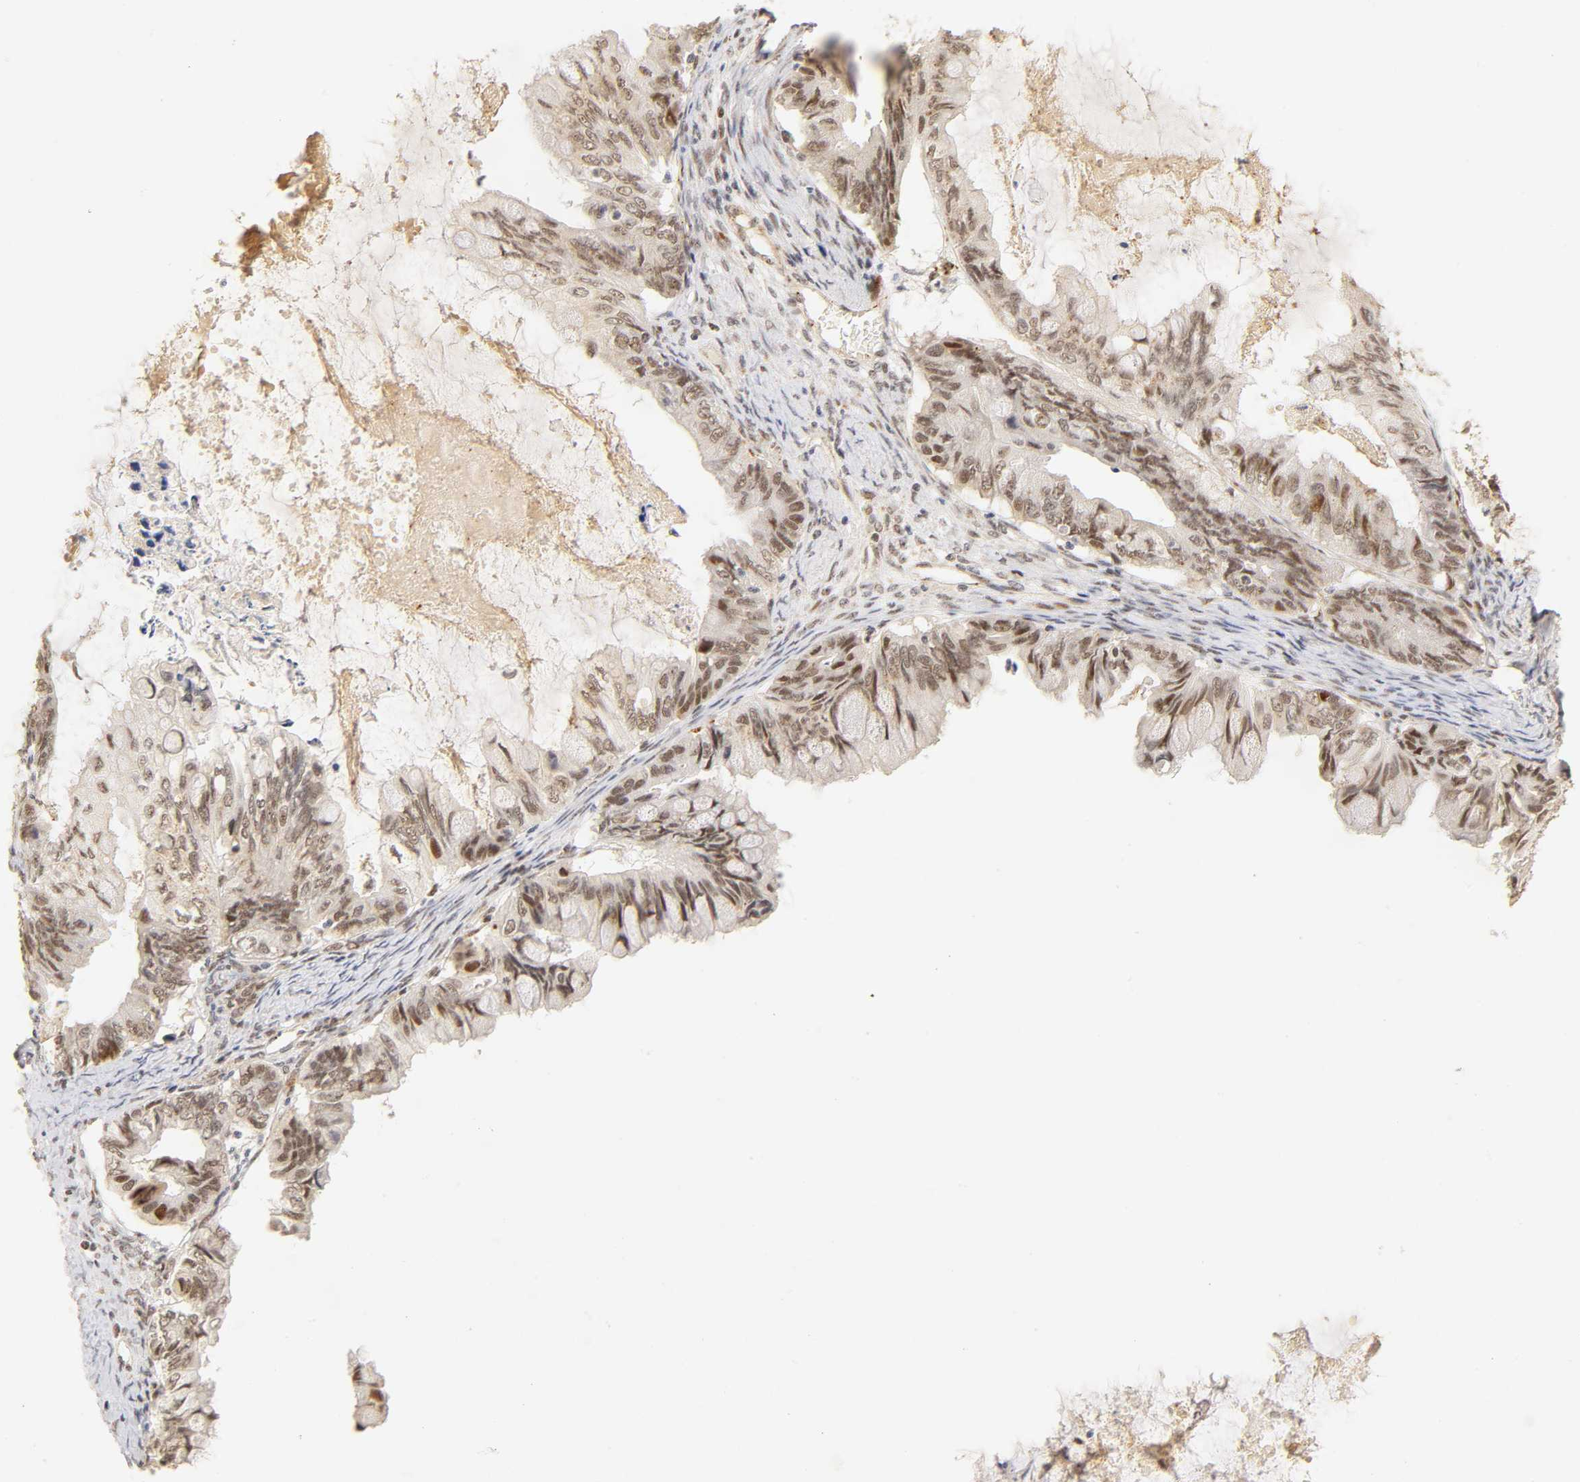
{"staining": {"intensity": "weak", "quantity": "25%-75%", "location": "cytoplasmic/membranous,nuclear"}, "tissue": "ovarian cancer", "cell_type": "Tumor cells", "image_type": "cancer", "snomed": [{"axis": "morphology", "description": "Cystadenocarcinoma, mucinous, NOS"}, {"axis": "topography", "description": "Ovary"}], "caption": "Protein staining by immunohistochemistry reveals weak cytoplasmic/membranous and nuclear expression in approximately 25%-75% of tumor cells in mucinous cystadenocarcinoma (ovarian).", "gene": "TAF10", "patient": {"sex": "female", "age": 80}}